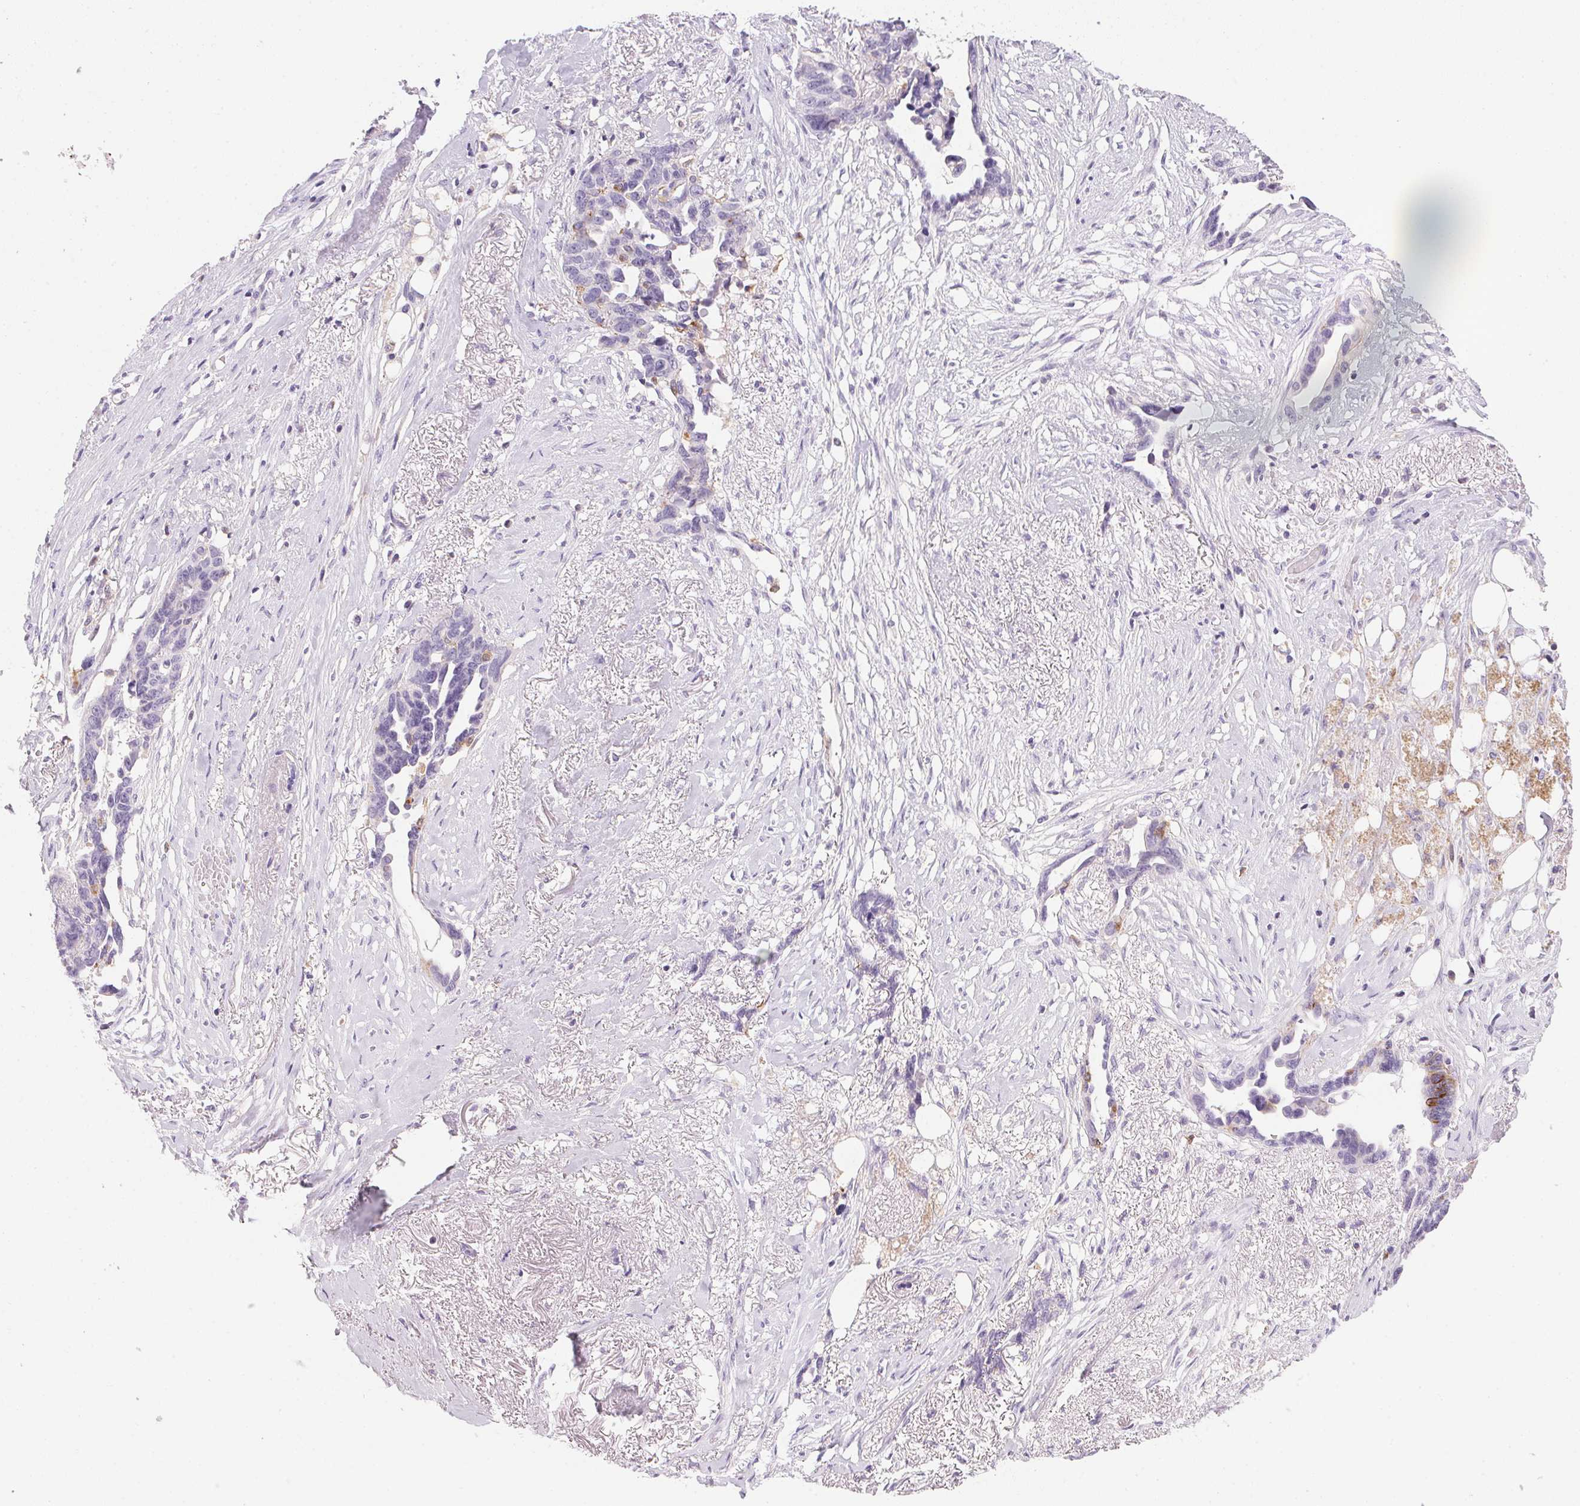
{"staining": {"intensity": "negative", "quantity": "none", "location": "none"}, "tissue": "ovarian cancer", "cell_type": "Tumor cells", "image_type": "cancer", "snomed": [{"axis": "morphology", "description": "Cystadenocarcinoma, serous, NOS"}, {"axis": "topography", "description": "Ovary"}], "caption": "This is an immunohistochemistry histopathology image of ovarian serous cystadenocarcinoma. There is no expression in tumor cells.", "gene": "ECPAS", "patient": {"sex": "female", "age": 69}}